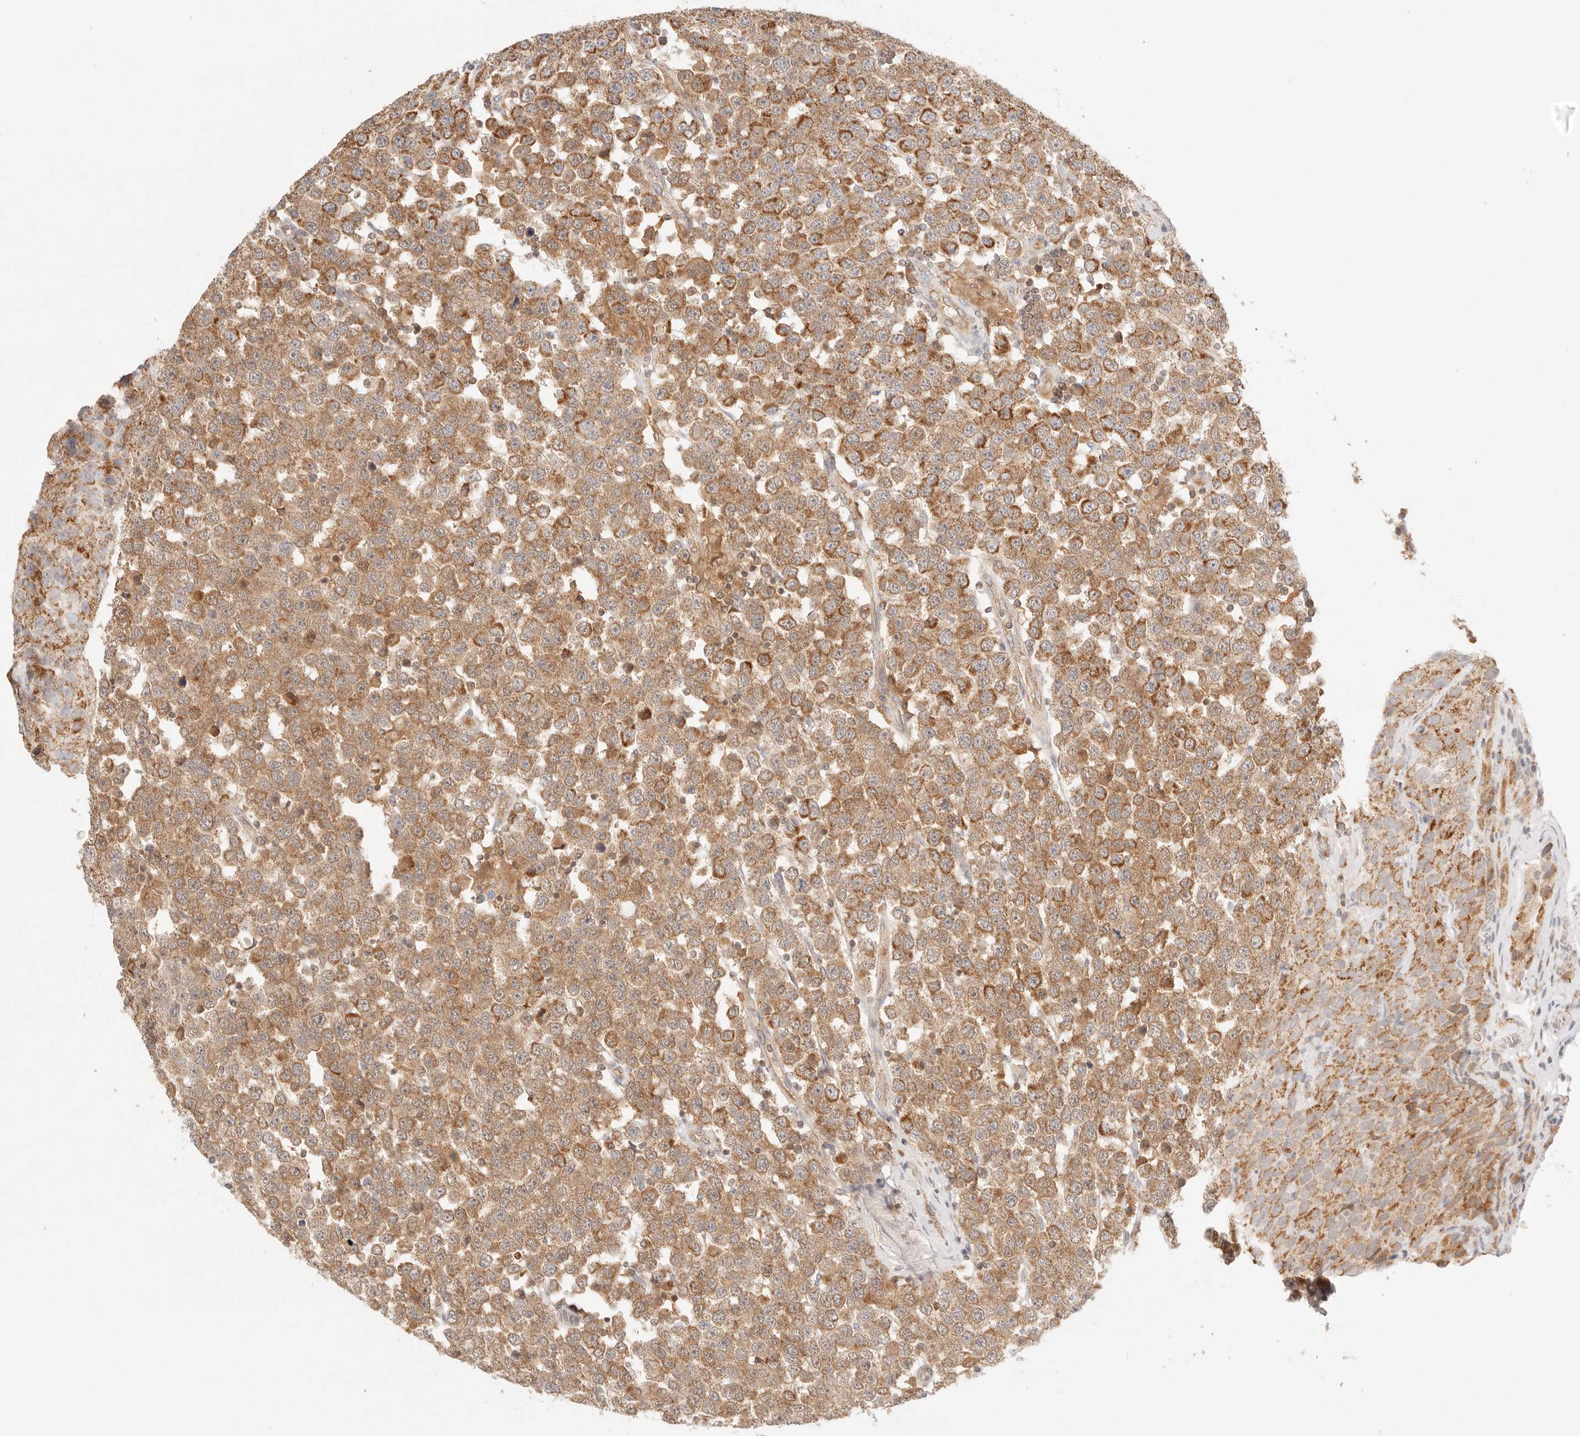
{"staining": {"intensity": "moderate", "quantity": ">75%", "location": "cytoplasmic/membranous"}, "tissue": "testis cancer", "cell_type": "Tumor cells", "image_type": "cancer", "snomed": [{"axis": "morphology", "description": "Seminoma, NOS"}, {"axis": "topography", "description": "Testis"}], "caption": "Immunohistochemical staining of human testis cancer demonstrates medium levels of moderate cytoplasmic/membranous protein expression in approximately >75% of tumor cells. (Stains: DAB in brown, nuclei in blue, Microscopy: brightfield microscopy at high magnification).", "gene": "COA6", "patient": {"sex": "male", "age": 28}}